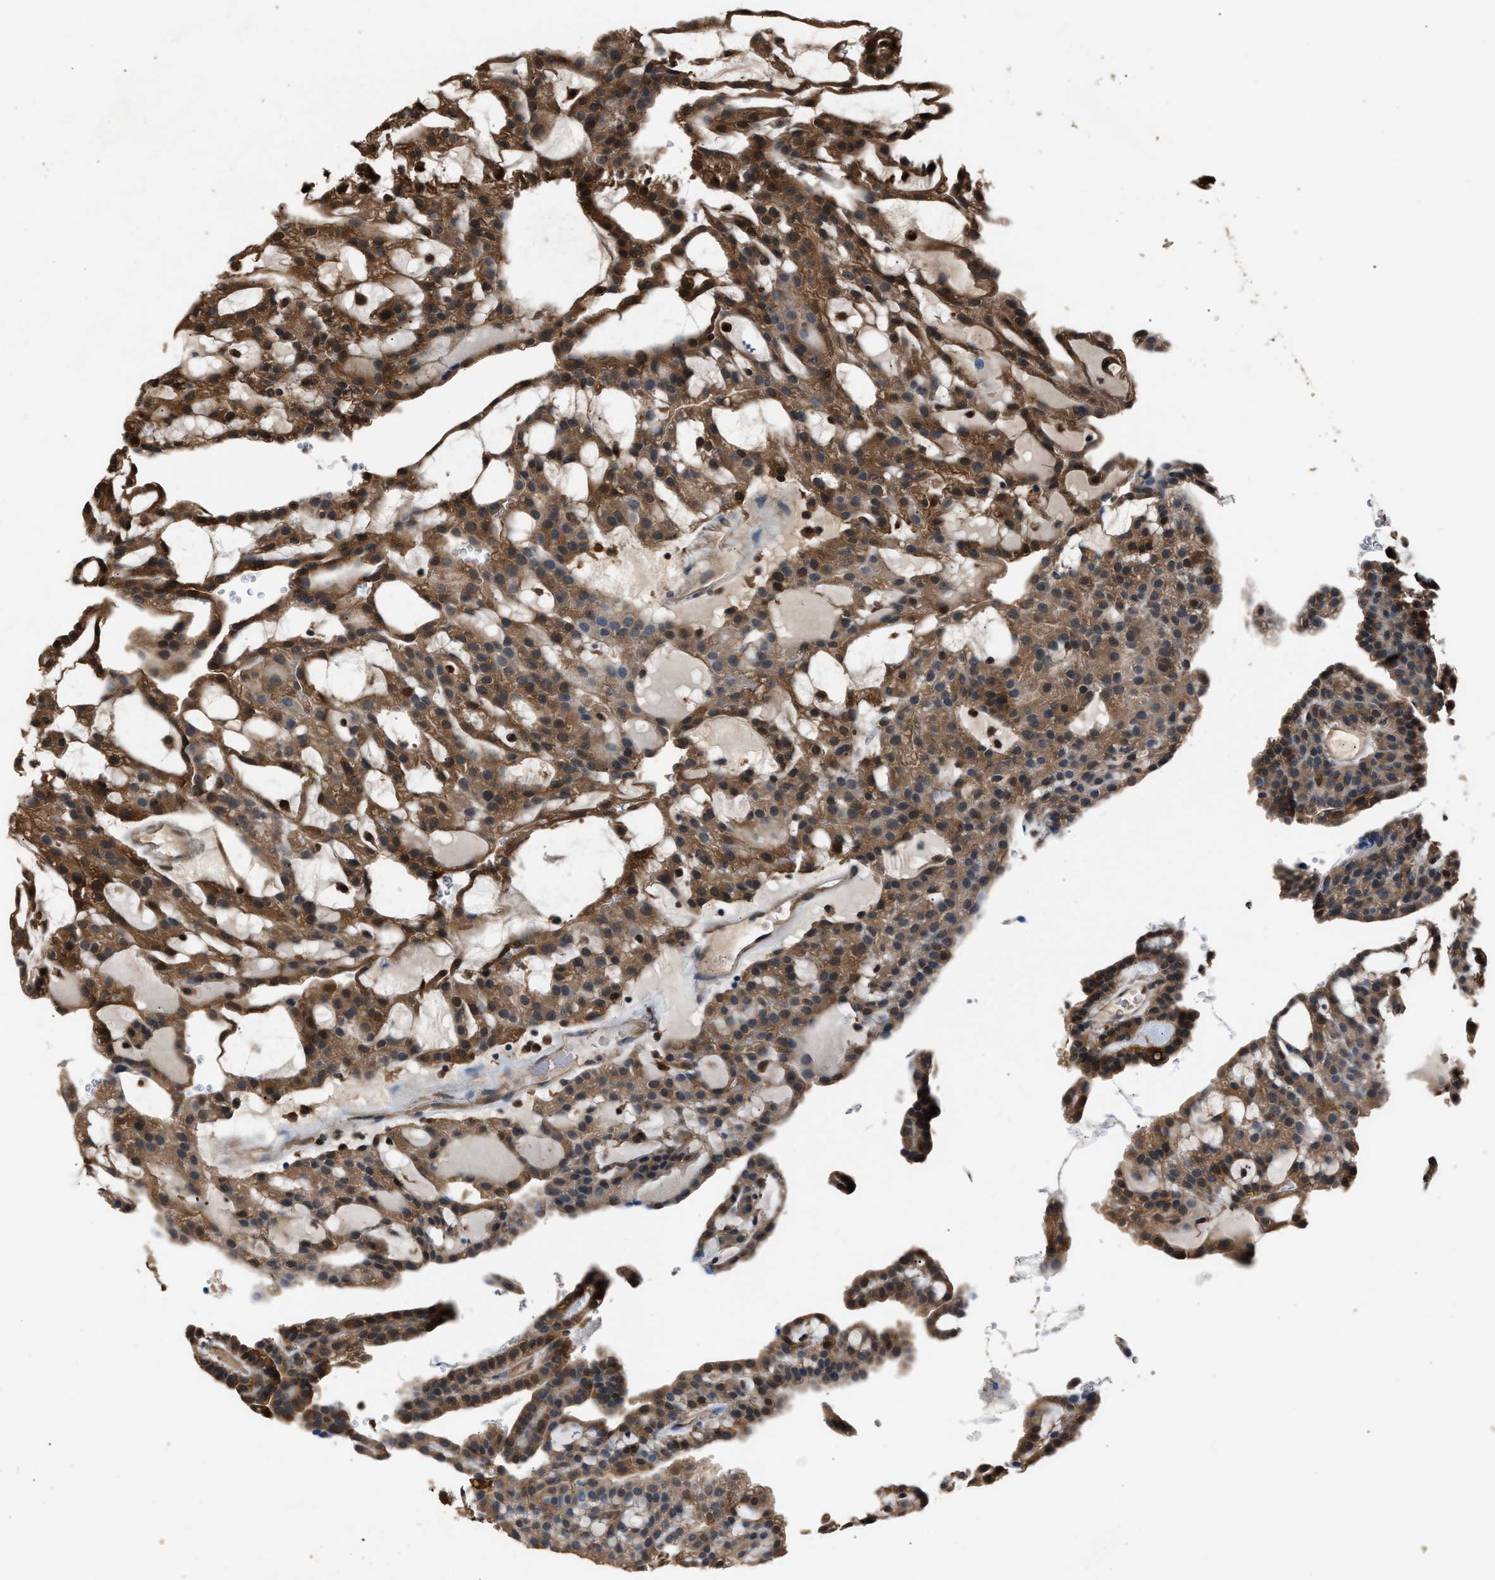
{"staining": {"intensity": "moderate", "quantity": ">75%", "location": "cytoplasmic/membranous"}, "tissue": "renal cancer", "cell_type": "Tumor cells", "image_type": "cancer", "snomed": [{"axis": "morphology", "description": "Adenocarcinoma, NOS"}, {"axis": "topography", "description": "Kidney"}], "caption": "The micrograph shows immunohistochemical staining of renal cancer. There is moderate cytoplasmic/membranous staining is seen in about >75% of tumor cells. The staining was performed using DAB (3,3'-diaminobenzidine), with brown indicating positive protein expression. Nuclei are stained blue with hematoxylin.", "gene": "GSTP1", "patient": {"sex": "male", "age": 63}}